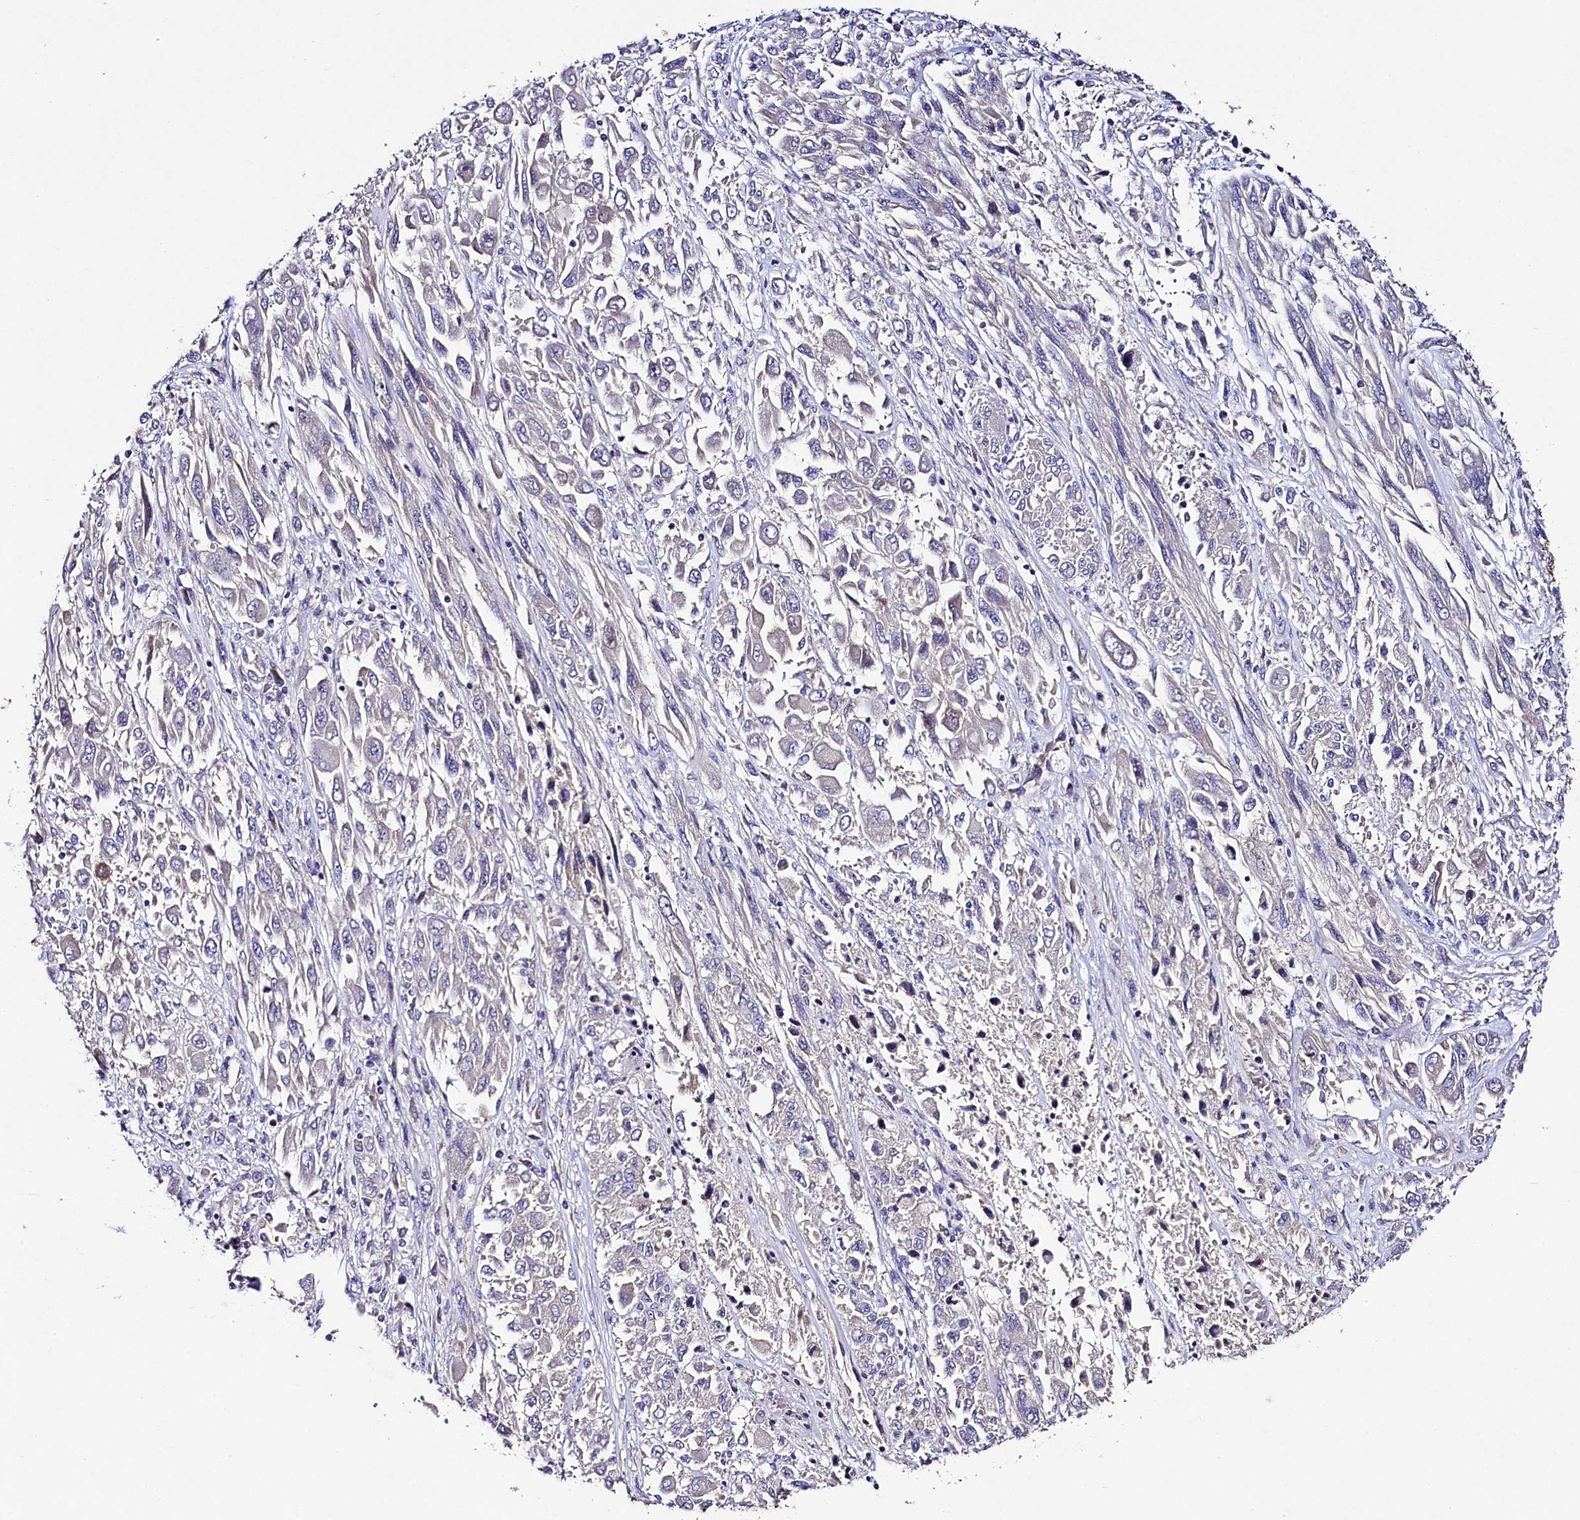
{"staining": {"intensity": "negative", "quantity": "none", "location": "none"}, "tissue": "melanoma", "cell_type": "Tumor cells", "image_type": "cancer", "snomed": [{"axis": "morphology", "description": "Malignant melanoma, NOS"}, {"axis": "topography", "description": "Skin"}], "caption": "High power microscopy histopathology image of an IHC photomicrograph of malignant melanoma, revealing no significant staining in tumor cells.", "gene": "FXYD6", "patient": {"sex": "female", "age": 91}}